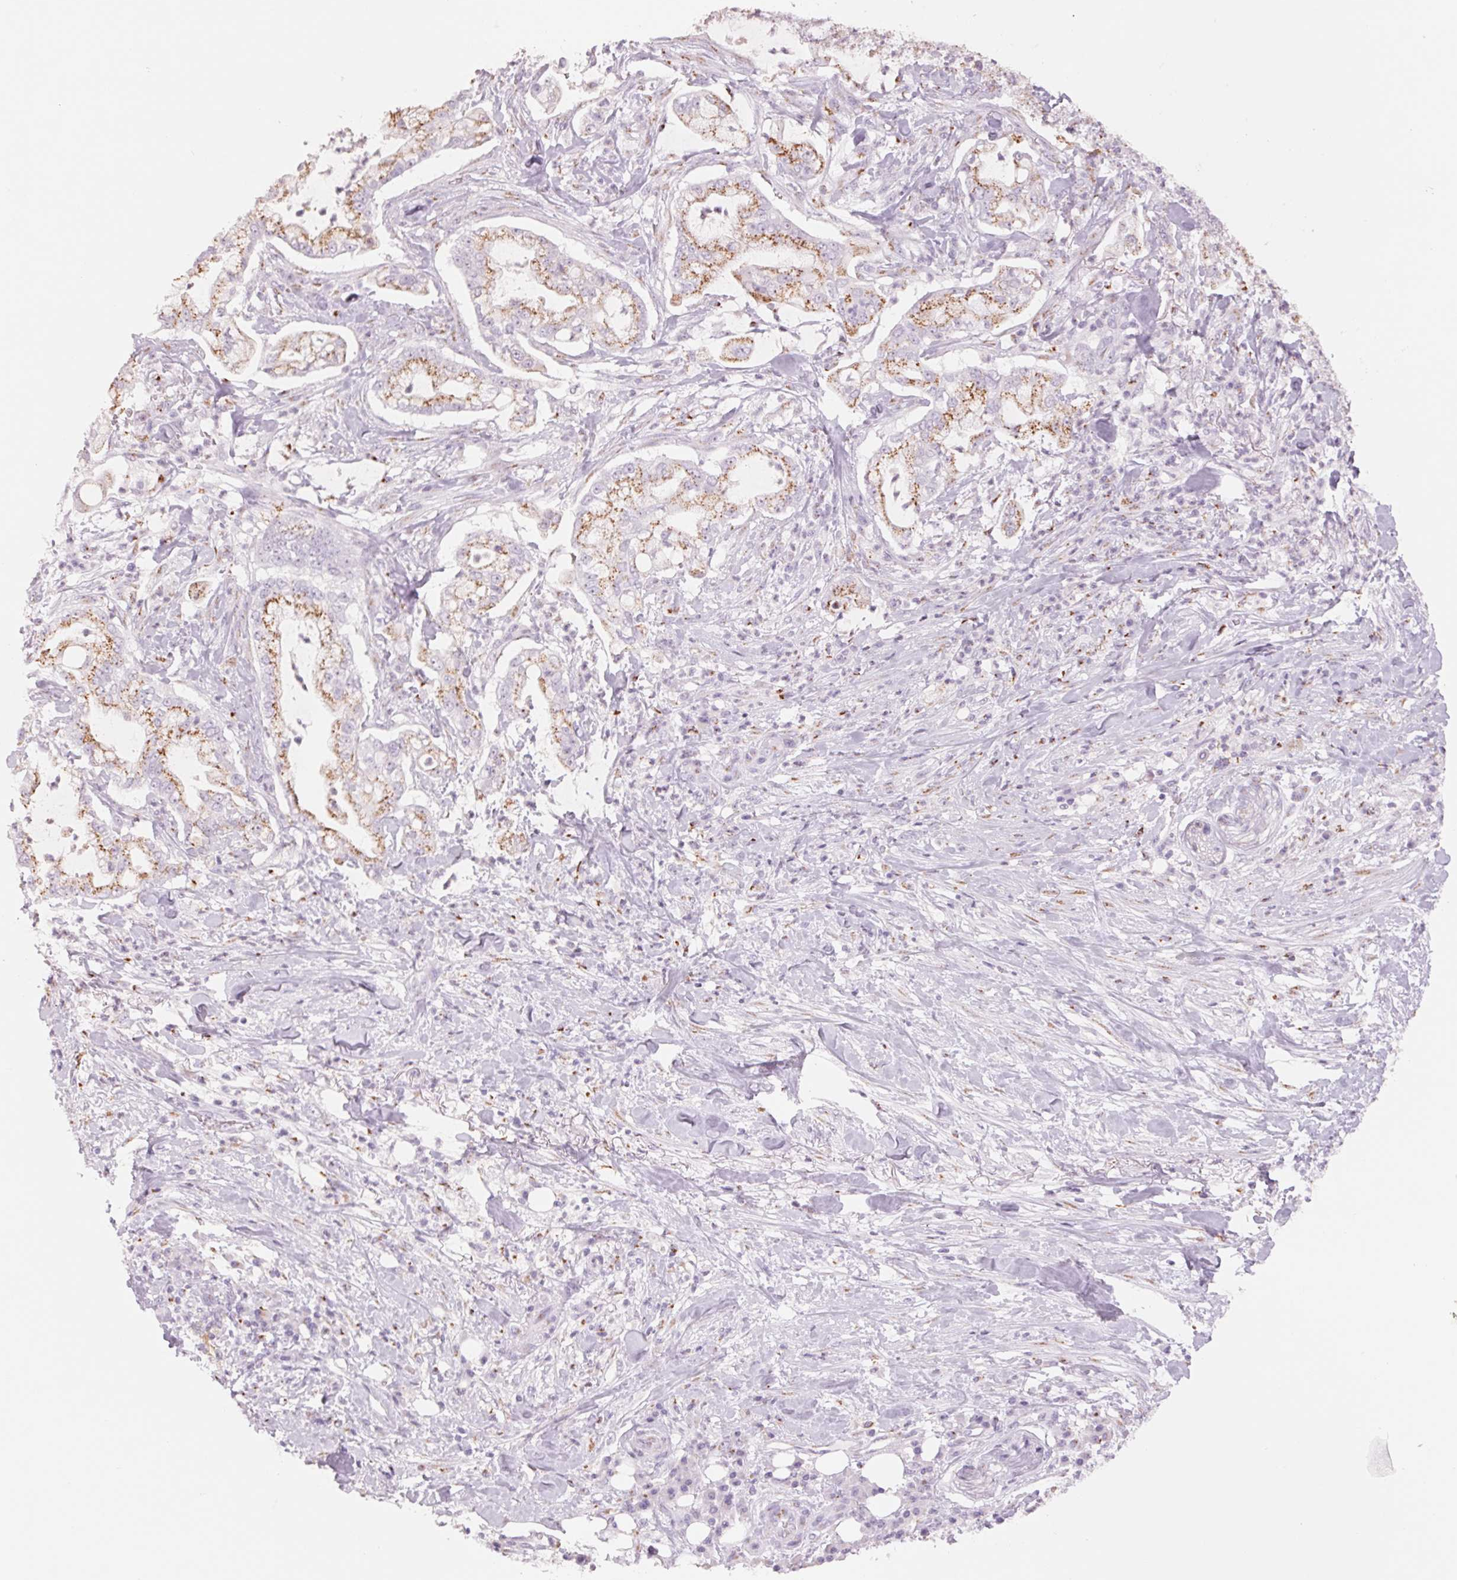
{"staining": {"intensity": "moderate", "quantity": ">75%", "location": "cytoplasmic/membranous"}, "tissue": "pancreatic cancer", "cell_type": "Tumor cells", "image_type": "cancer", "snomed": [{"axis": "morphology", "description": "Adenocarcinoma, NOS"}, {"axis": "topography", "description": "Pancreas"}], "caption": "Immunohistochemistry (IHC) (DAB) staining of pancreatic cancer demonstrates moderate cytoplasmic/membranous protein staining in approximately >75% of tumor cells. (Brightfield microscopy of DAB IHC at high magnification).", "gene": "GALNT7", "patient": {"sex": "female", "age": 69}}